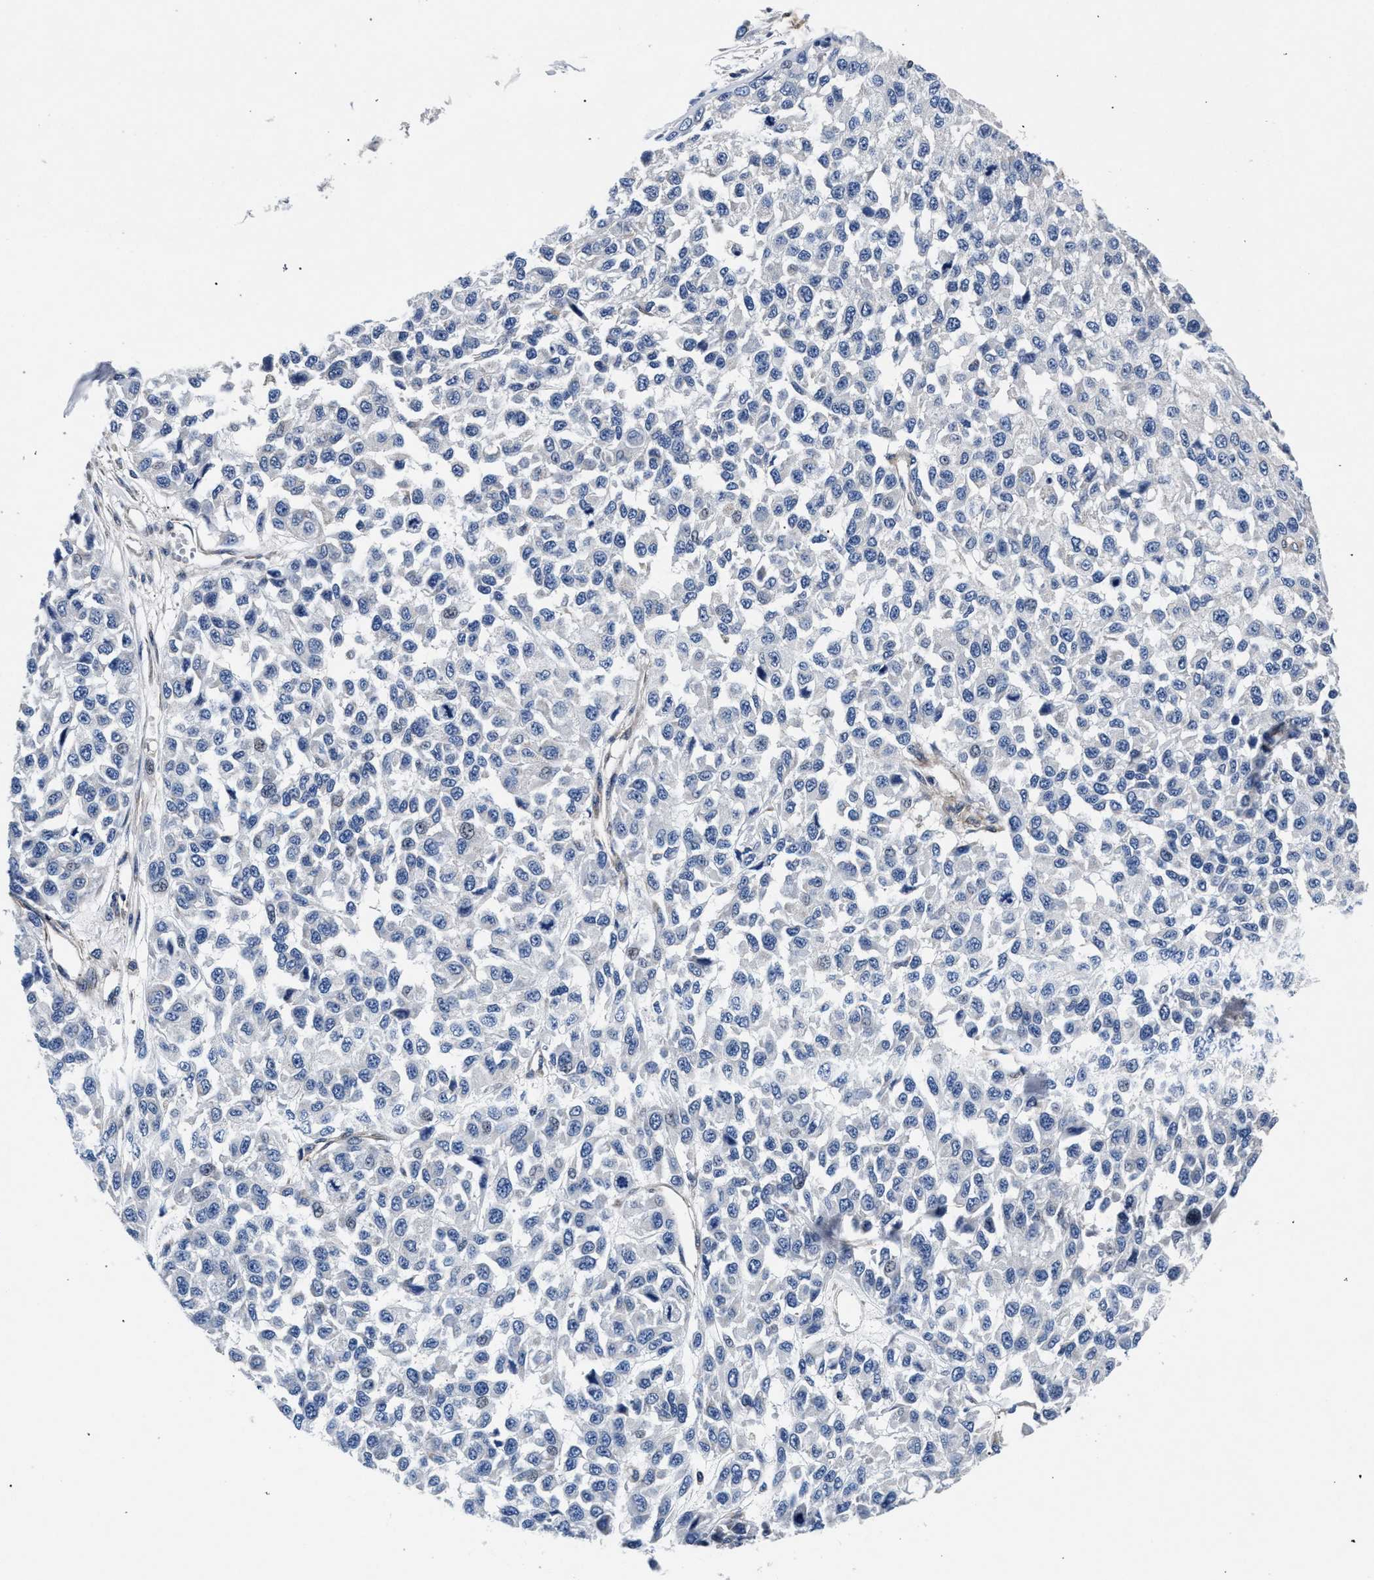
{"staining": {"intensity": "negative", "quantity": "none", "location": "none"}, "tissue": "melanoma", "cell_type": "Tumor cells", "image_type": "cancer", "snomed": [{"axis": "morphology", "description": "Malignant melanoma, NOS"}, {"axis": "topography", "description": "Skin"}], "caption": "IHC histopathology image of neoplastic tissue: human melanoma stained with DAB shows no significant protein expression in tumor cells.", "gene": "LASP1", "patient": {"sex": "male", "age": 62}}